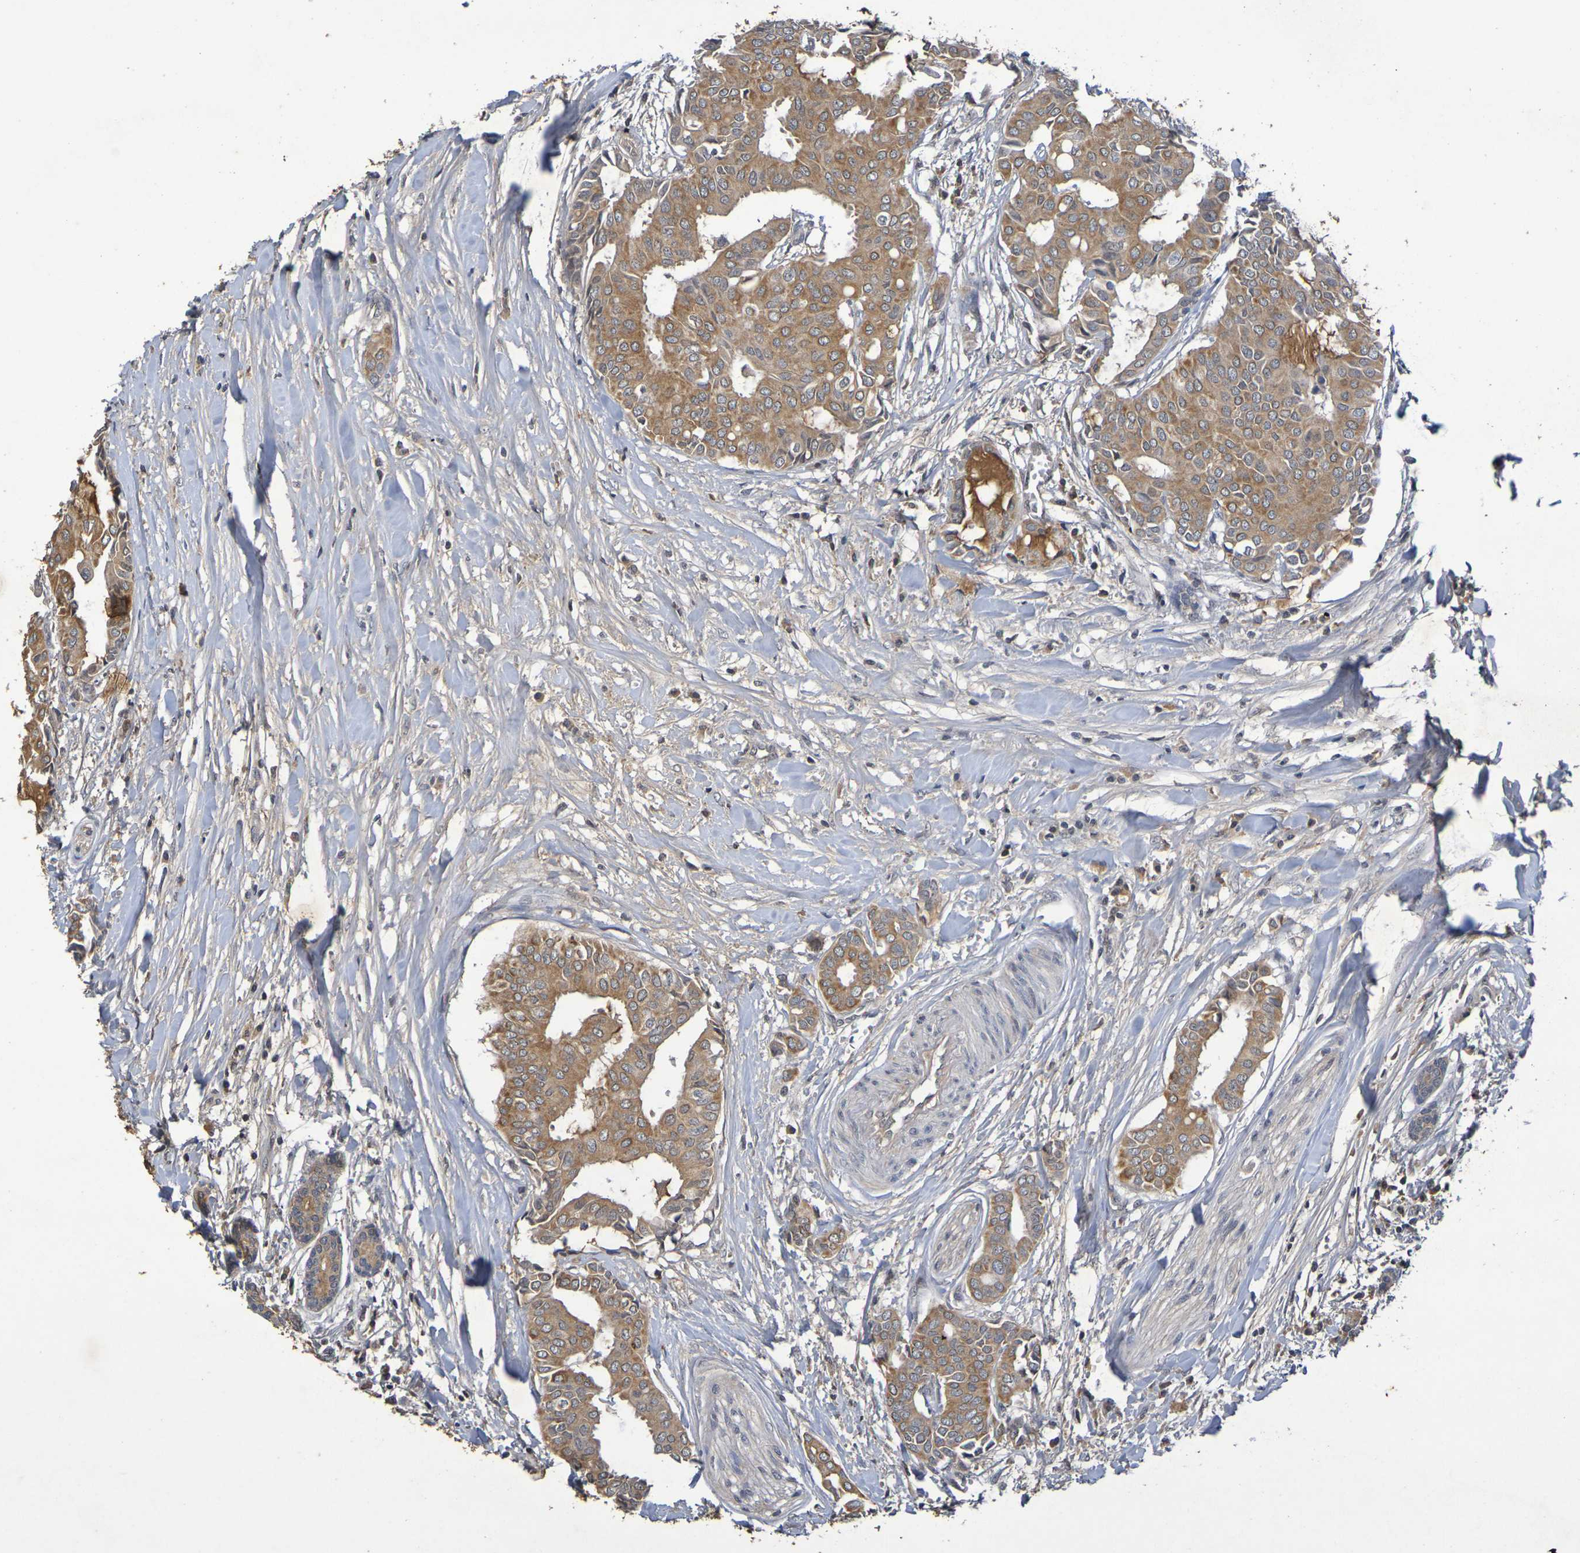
{"staining": {"intensity": "moderate", "quantity": ">75%", "location": "cytoplasmic/membranous"}, "tissue": "head and neck cancer", "cell_type": "Tumor cells", "image_type": "cancer", "snomed": [{"axis": "morphology", "description": "Adenocarcinoma, NOS"}, {"axis": "topography", "description": "Salivary gland"}, {"axis": "topography", "description": "Head-Neck"}], "caption": "Head and neck cancer was stained to show a protein in brown. There is medium levels of moderate cytoplasmic/membranous expression in approximately >75% of tumor cells. (DAB = brown stain, brightfield microscopy at high magnification).", "gene": "TERF2", "patient": {"sex": "female", "age": 59}}